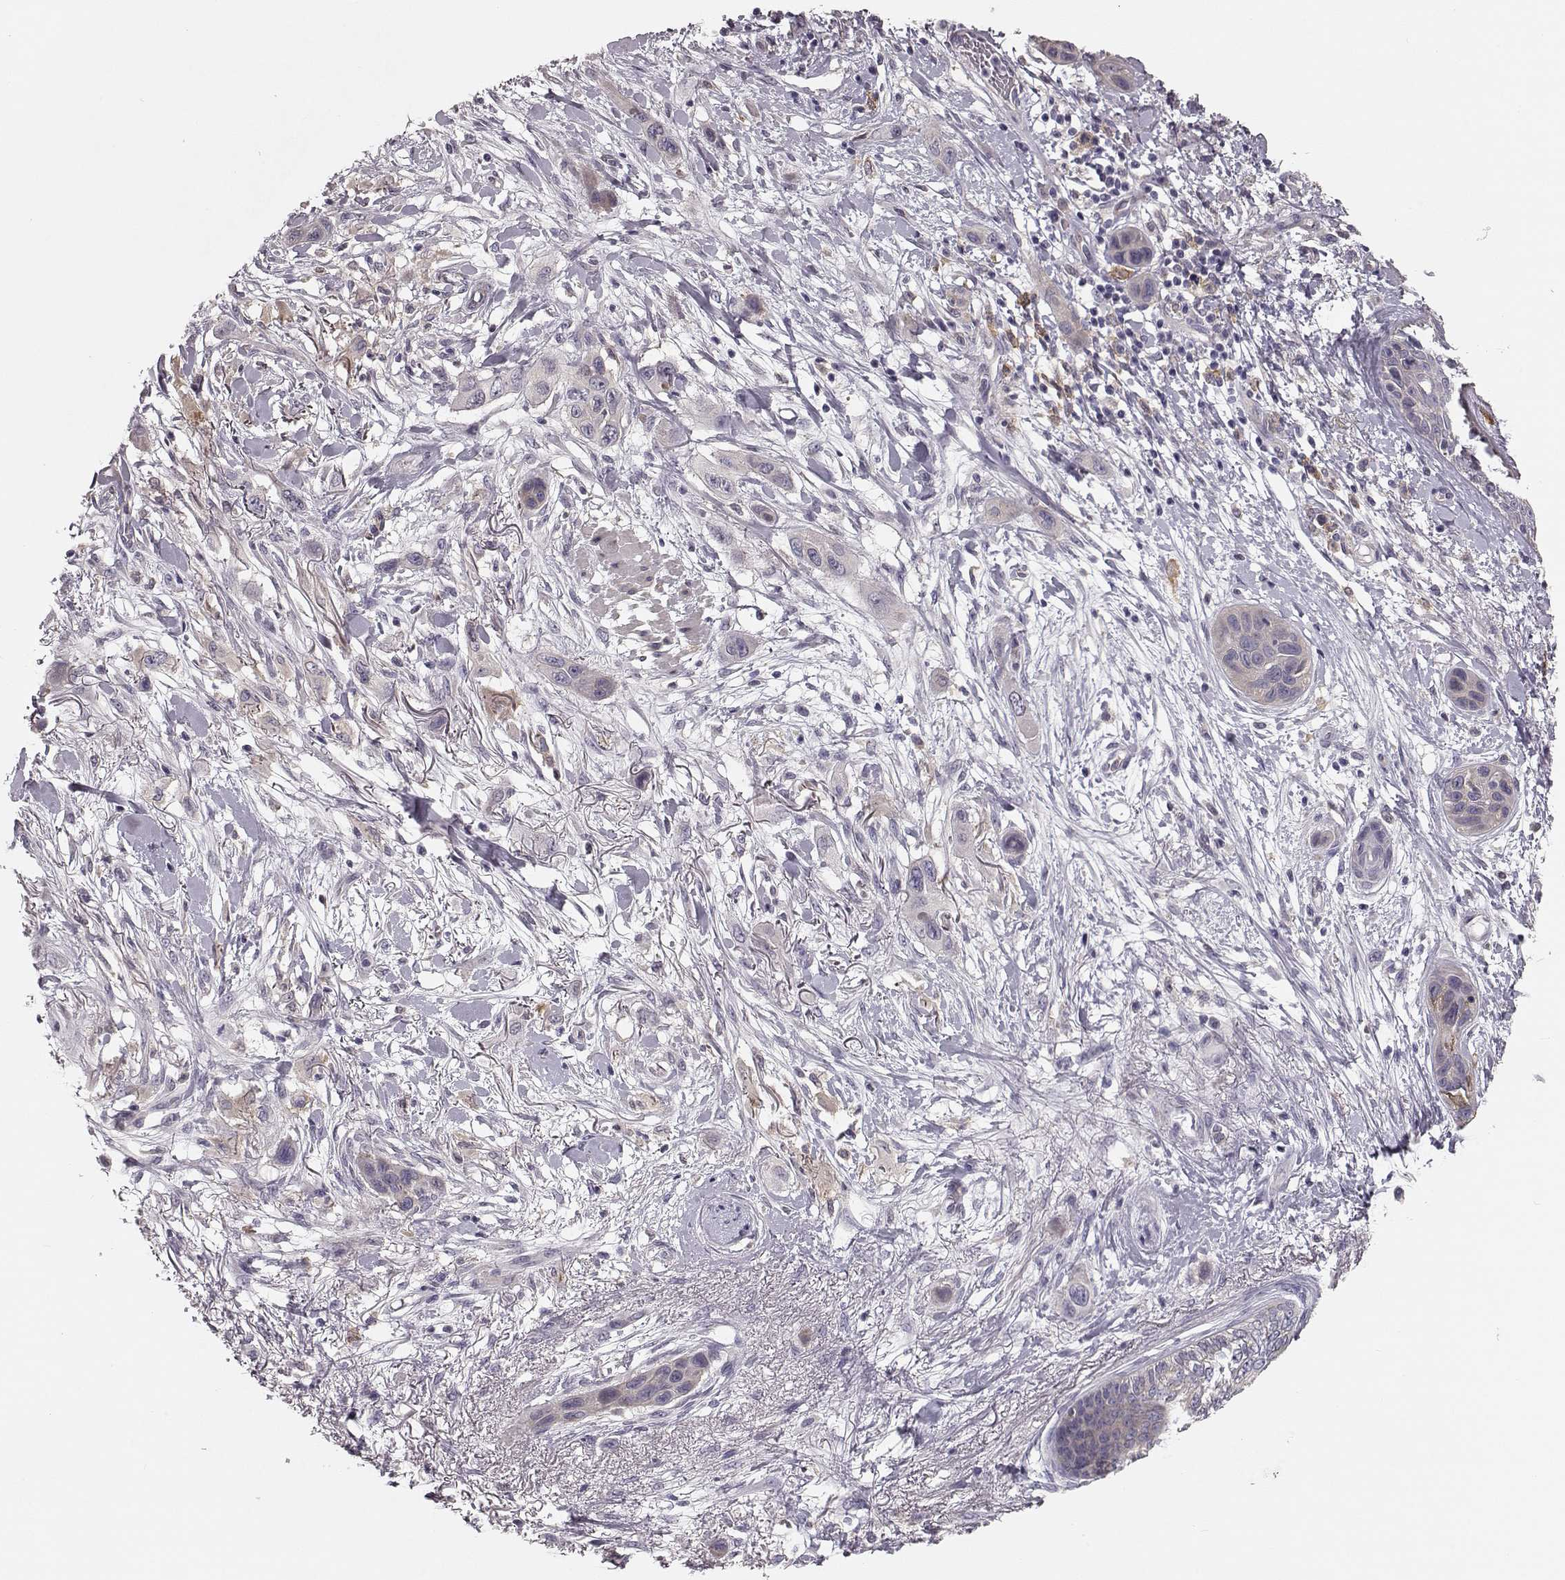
{"staining": {"intensity": "negative", "quantity": "none", "location": "none"}, "tissue": "skin cancer", "cell_type": "Tumor cells", "image_type": "cancer", "snomed": [{"axis": "morphology", "description": "Squamous cell carcinoma, NOS"}, {"axis": "topography", "description": "Skin"}], "caption": "Immunohistochemistry (IHC) photomicrograph of human skin cancer stained for a protein (brown), which shows no staining in tumor cells. (DAB IHC visualized using brightfield microscopy, high magnification).", "gene": "GPR50", "patient": {"sex": "male", "age": 79}}